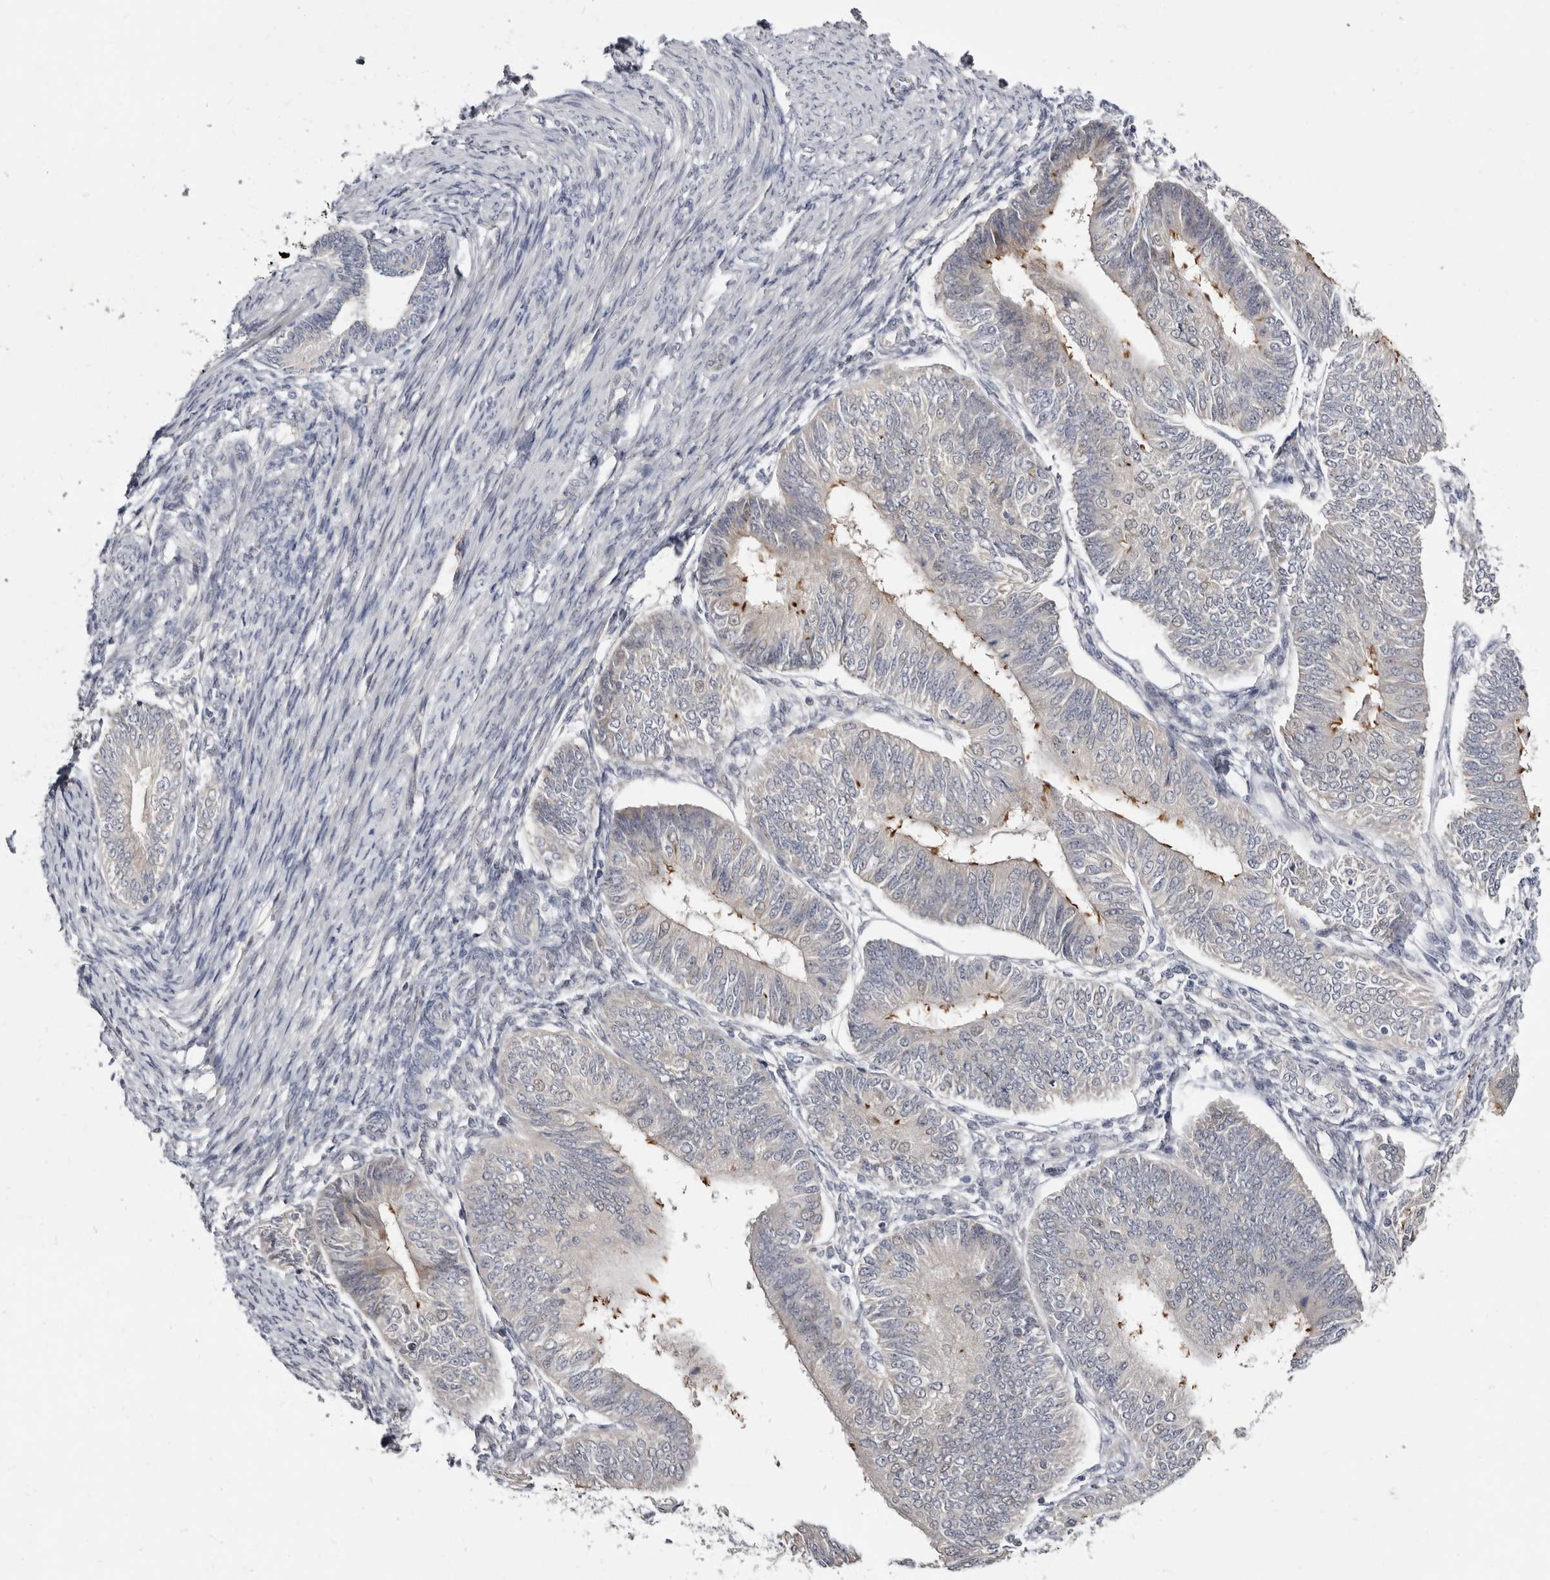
{"staining": {"intensity": "moderate", "quantity": "<25%", "location": "cytoplasmic/membranous"}, "tissue": "endometrial cancer", "cell_type": "Tumor cells", "image_type": "cancer", "snomed": [{"axis": "morphology", "description": "Adenocarcinoma, NOS"}, {"axis": "topography", "description": "Endometrium"}], "caption": "This image exhibits endometrial cancer stained with IHC to label a protein in brown. The cytoplasmic/membranous of tumor cells show moderate positivity for the protein. Nuclei are counter-stained blue.", "gene": "KLHL4", "patient": {"sex": "female", "age": 58}}